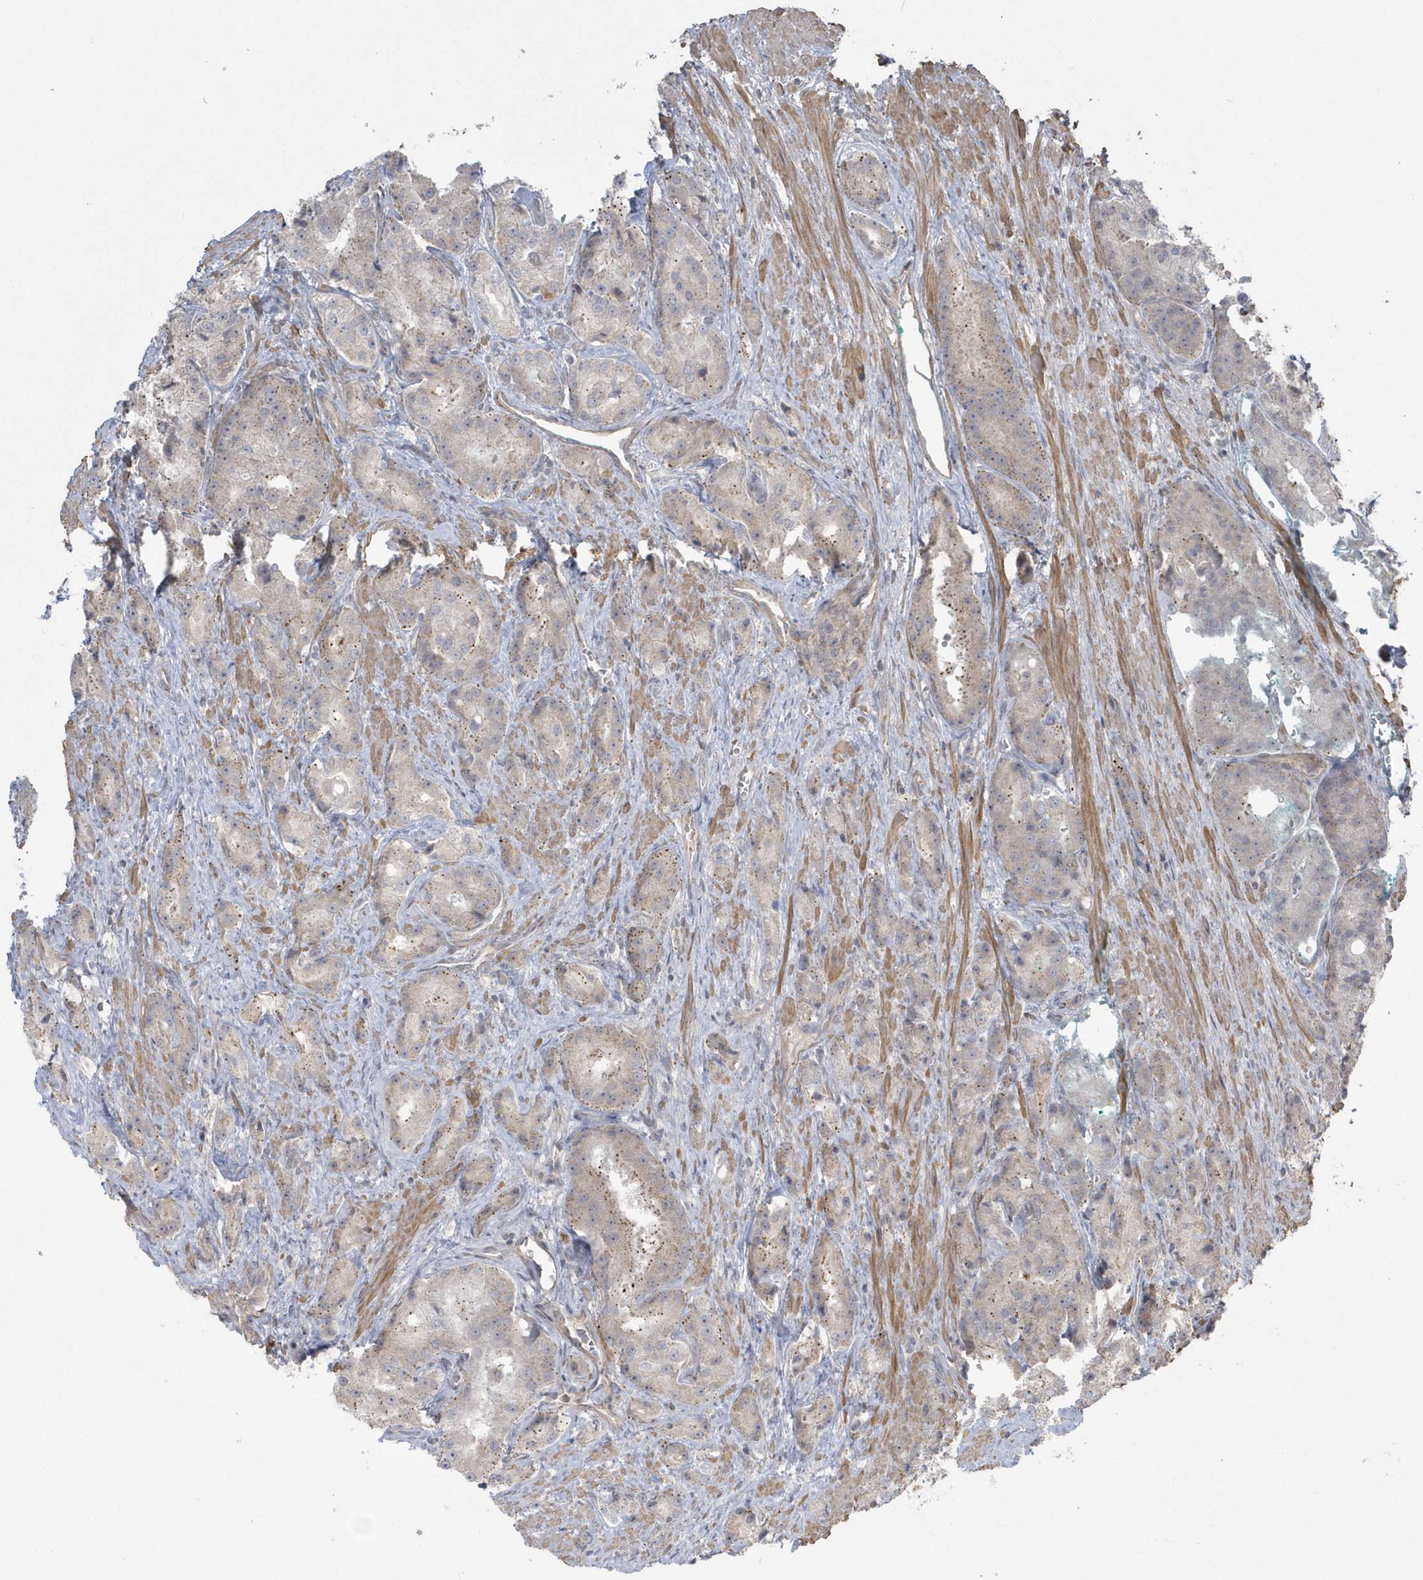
{"staining": {"intensity": "negative", "quantity": "none", "location": "none"}, "tissue": "prostate cancer", "cell_type": "Tumor cells", "image_type": "cancer", "snomed": [{"axis": "morphology", "description": "Adenocarcinoma, High grade"}, {"axis": "topography", "description": "Prostate"}], "caption": "Prostate cancer (adenocarcinoma (high-grade)) was stained to show a protein in brown. There is no significant positivity in tumor cells. (Brightfield microscopy of DAB immunohistochemistry (IHC) at high magnification).", "gene": "ARMC8", "patient": {"sex": "male", "age": 60}}